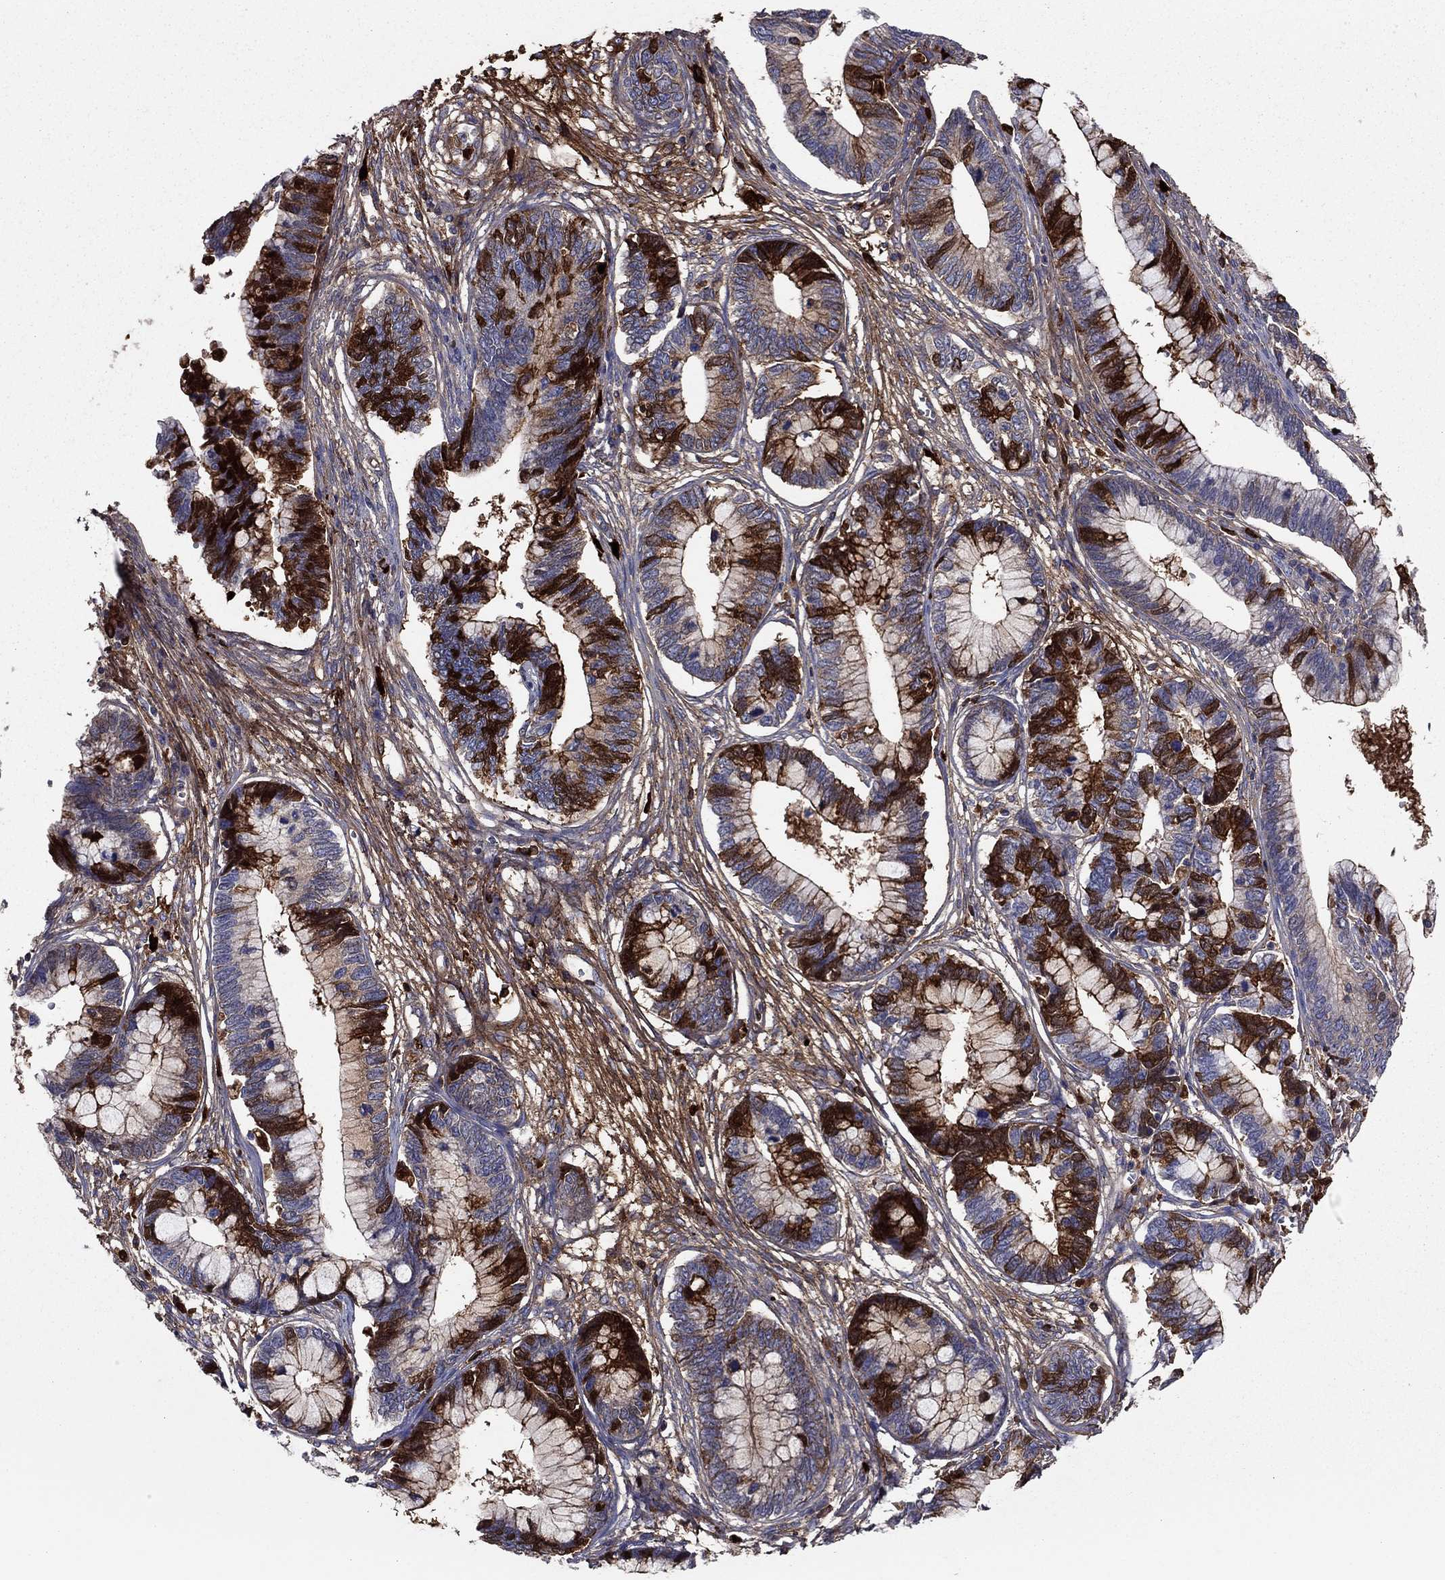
{"staining": {"intensity": "strong", "quantity": "25%-75%", "location": "cytoplasmic/membranous"}, "tissue": "cervical cancer", "cell_type": "Tumor cells", "image_type": "cancer", "snomed": [{"axis": "morphology", "description": "Adenocarcinoma, NOS"}, {"axis": "topography", "description": "Cervix"}], "caption": "Human cervical cancer (adenocarcinoma) stained with a protein marker demonstrates strong staining in tumor cells.", "gene": "HPX", "patient": {"sex": "female", "age": 44}}